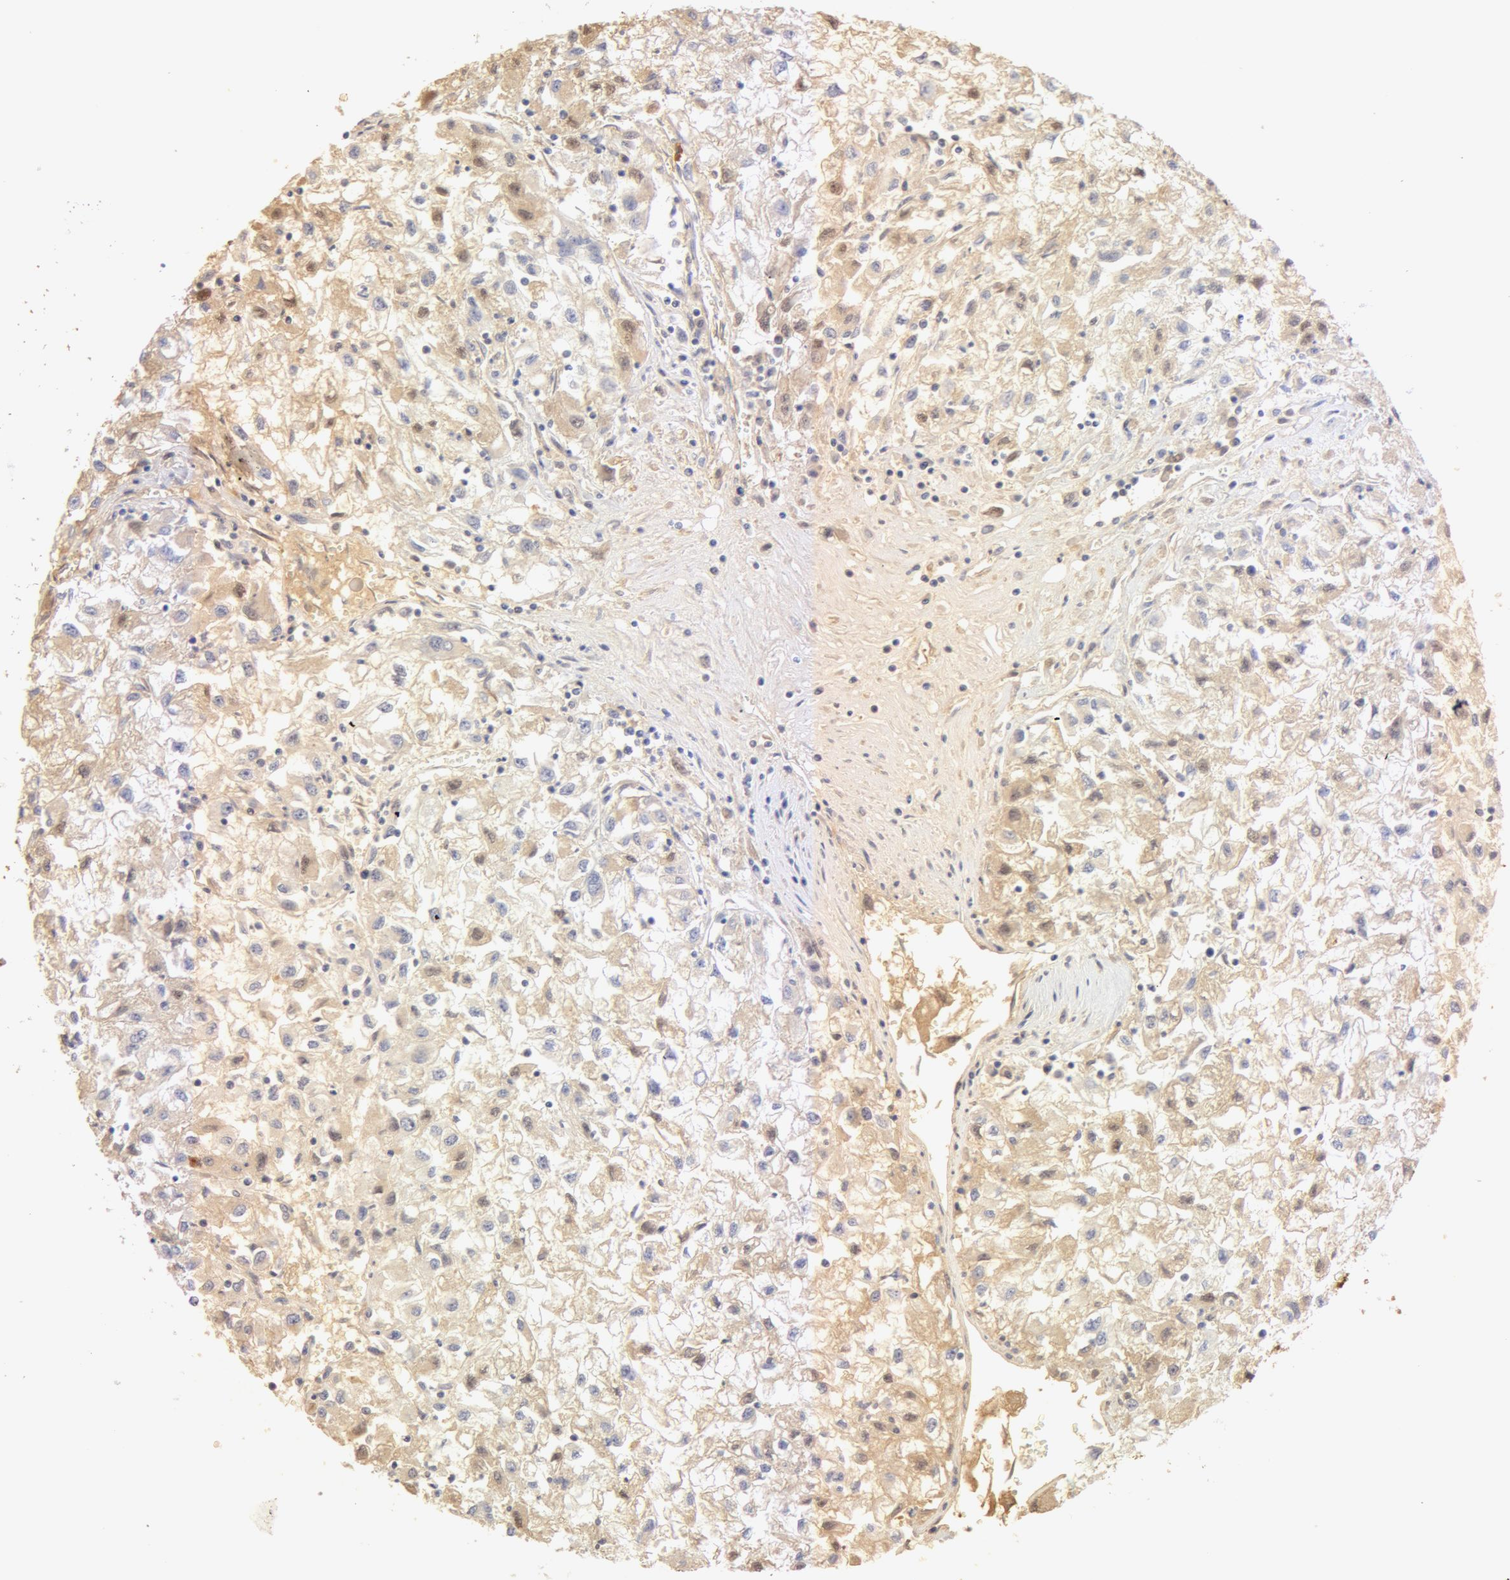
{"staining": {"intensity": "weak", "quantity": "25%-75%", "location": "cytoplasmic/membranous,nuclear"}, "tissue": "renal cancer", "cell_type": "Tumor cells", "image_type": "cancer", "snomed": [{"axis": "morphology", "description": "Adenocarcinoma, NOS"}, {"axis": "topography", "description": "Kidney"}], "caption": "Adenocarcinoma (renal) stained with immunohistochemistry shows weak cytoplasmic/membranous and nuclear expression in approximately 25%-75% of tumor cells. (Stains: DAB (3,3'-diaminobenzidine) in brown, nuclei in blue, Microscopy: brightfield microscopy at high magnification).", "gene": "TF", "patient": {"sex": "male", "age": 59}}